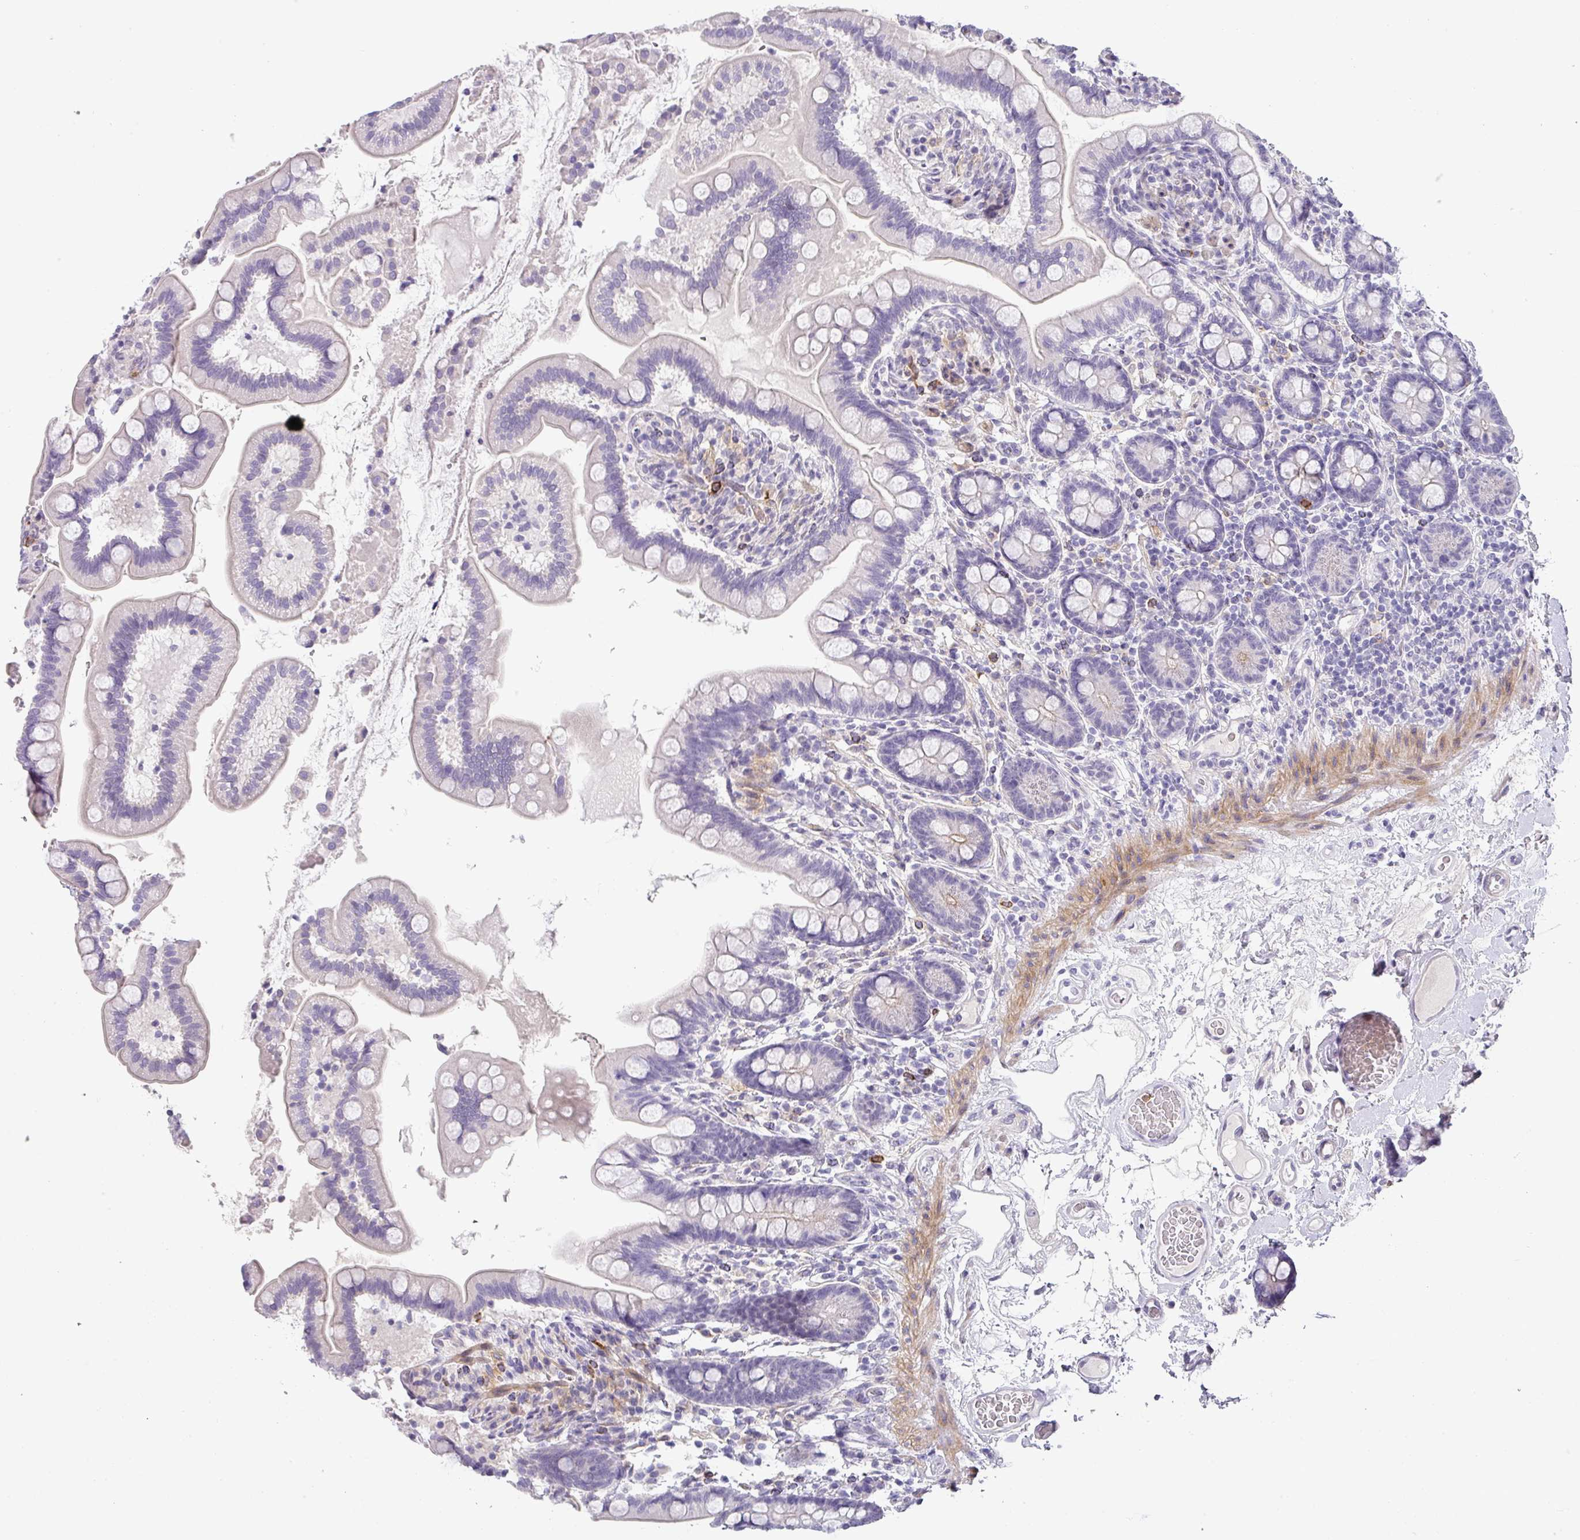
{"staining": {"intensity": "weak", "quantity": "<25%", "location": "cytoplasmic/membranous"}, "tissue": "small intestine", "cell_type": "Glandular cells", "image_type": "normal", "snomed": [{"axis": "morphology", "description": "Normal tissue, NOS"}, {"axis": "topography", "description": "Small intestine"}], "caption": "Benign small intestine was stained to show a protein in brown. There is no significant expression in glandular cells.", "gene": "BTLA", "patient": {"sex": "female", "age": 64}}